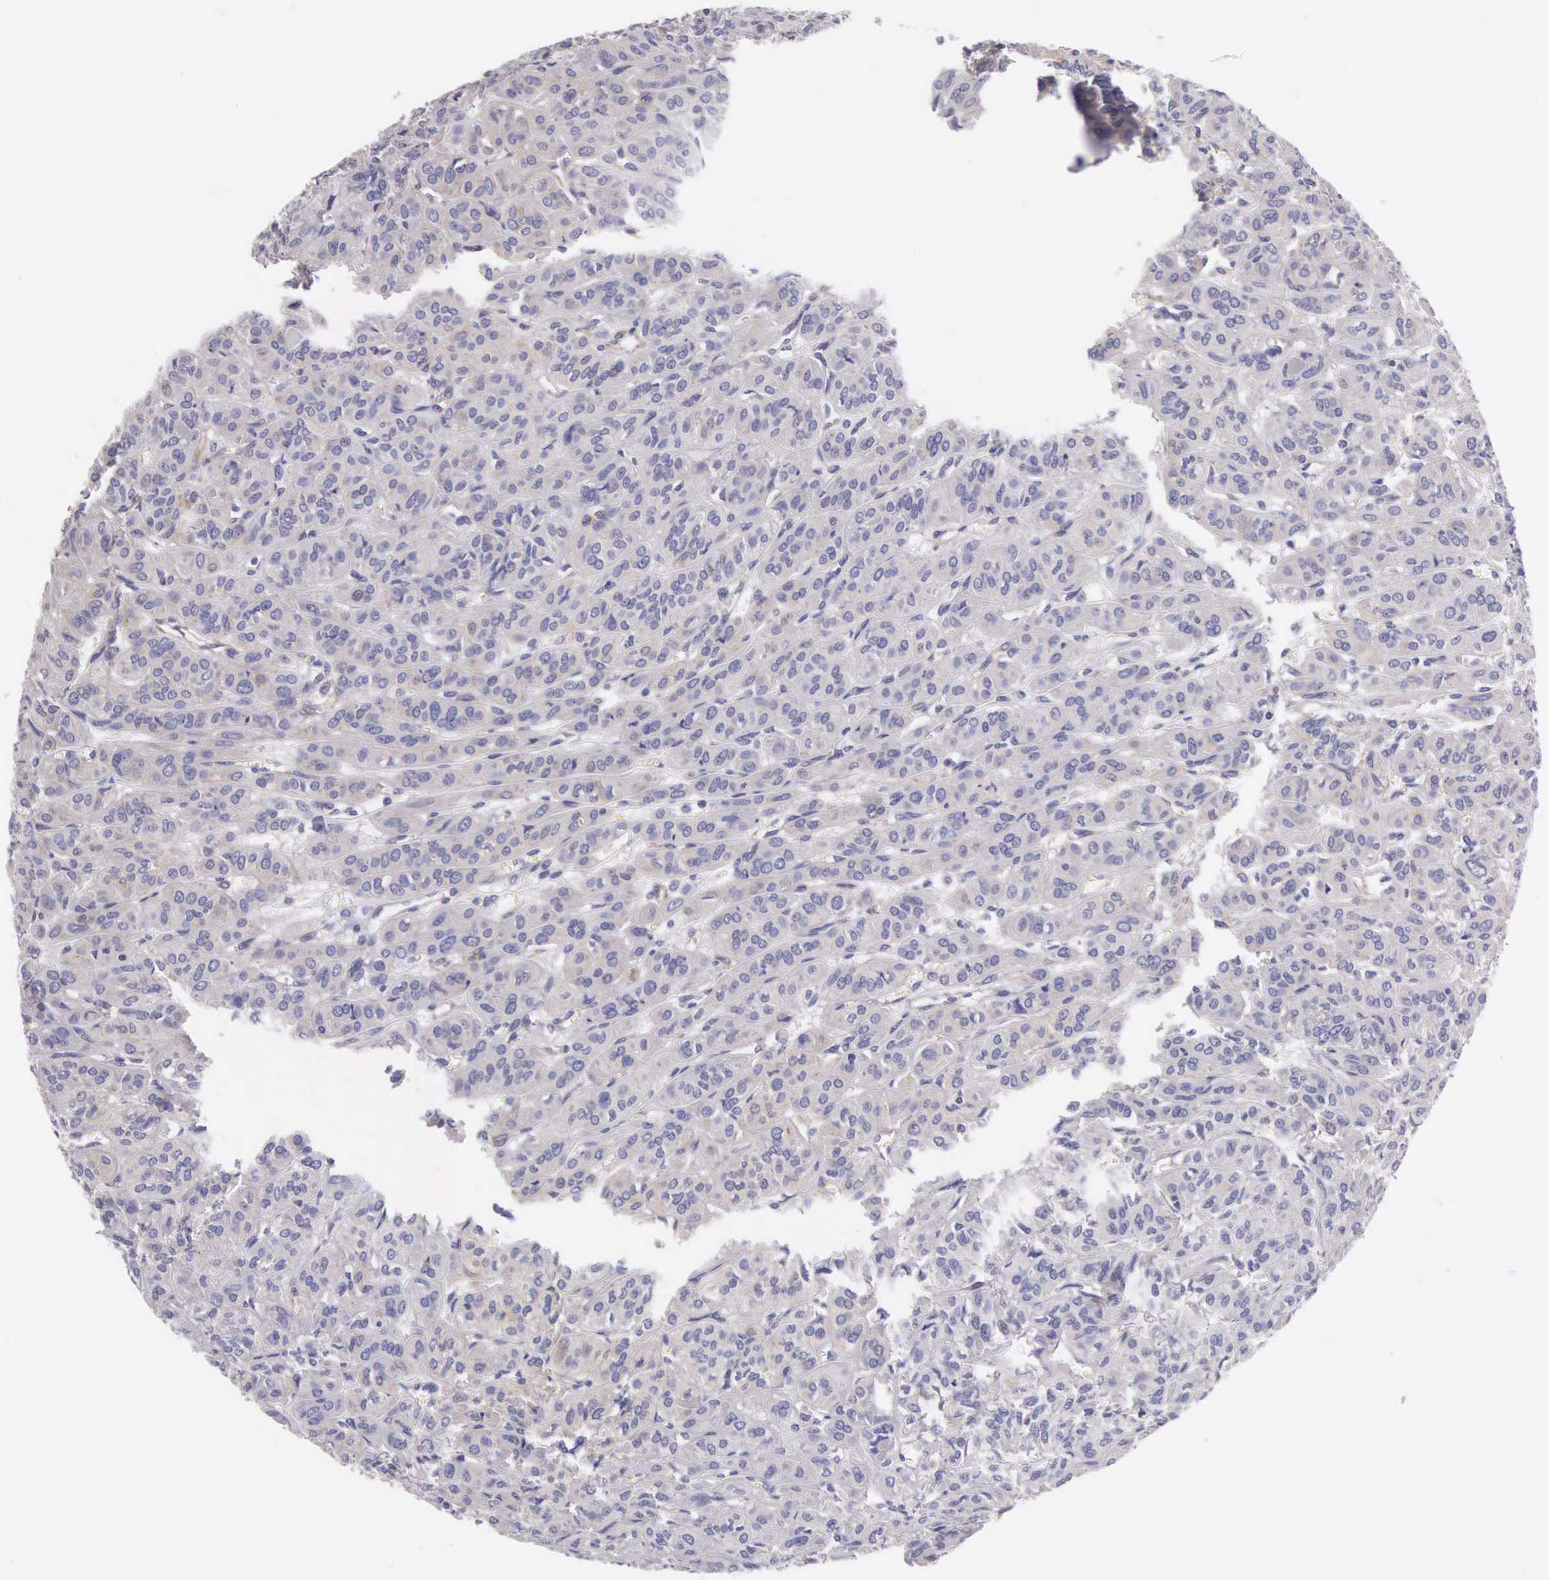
{"staining": {"intensity": "negative", "quantity": "none", "location": "none"}, "tissue": "thyroid cancer", "cell_type": "Tumor cells", "image_type": "cancer", "snomed": [{"axis": "morphology", "description": "Follicular adenoma carcinoma, NOS"}, {"axis": "topography", "description": "Thyroid gland"}], "caption": "The micrograph demonstrates no significant expression in tumor cells of thyroid cancer.", "gene": "OSBPL3", "patient": {"sex": "female", "age": 71}}